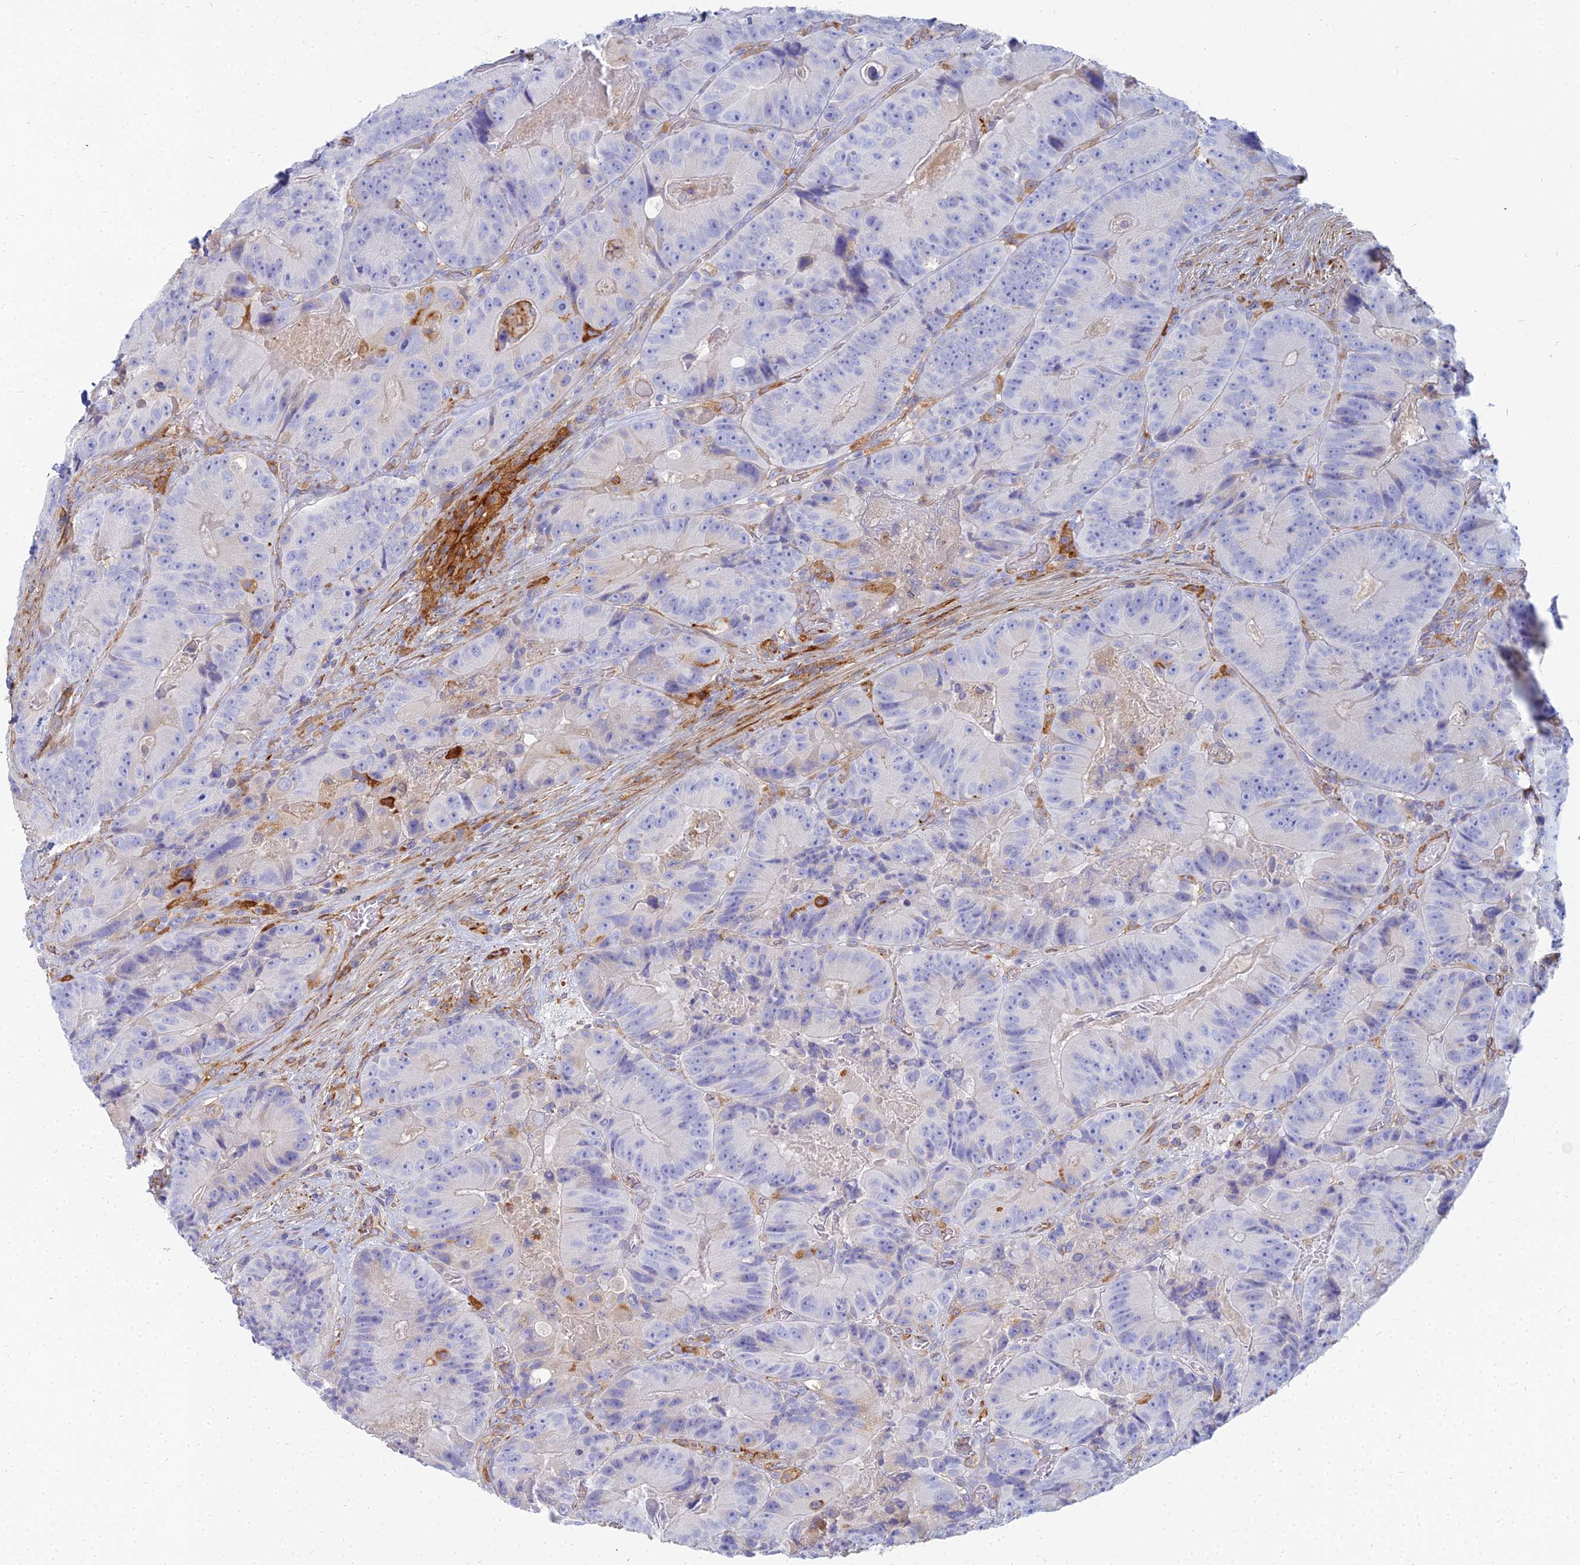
{"staining": {"intensity": "negative", "quantity": "none", "location": "none"}, "tissue": "colorectal cancer", "cell_type": "Tumor cells", "image_type": "cancer", "snomed": [{"axis": "morphology", "description": "Adenocarcinoma, NOS"}, {"axis": "topography", "description": "Colon"}], "caption": "Immunohistochemistry histopathology image of human colorectal cancer (adenocarcinoma) stained for a protein (brown), which reveals no expression in tumor cells.", "gene": "VAT1", "patient": {"sex": "female", "age": 86}}